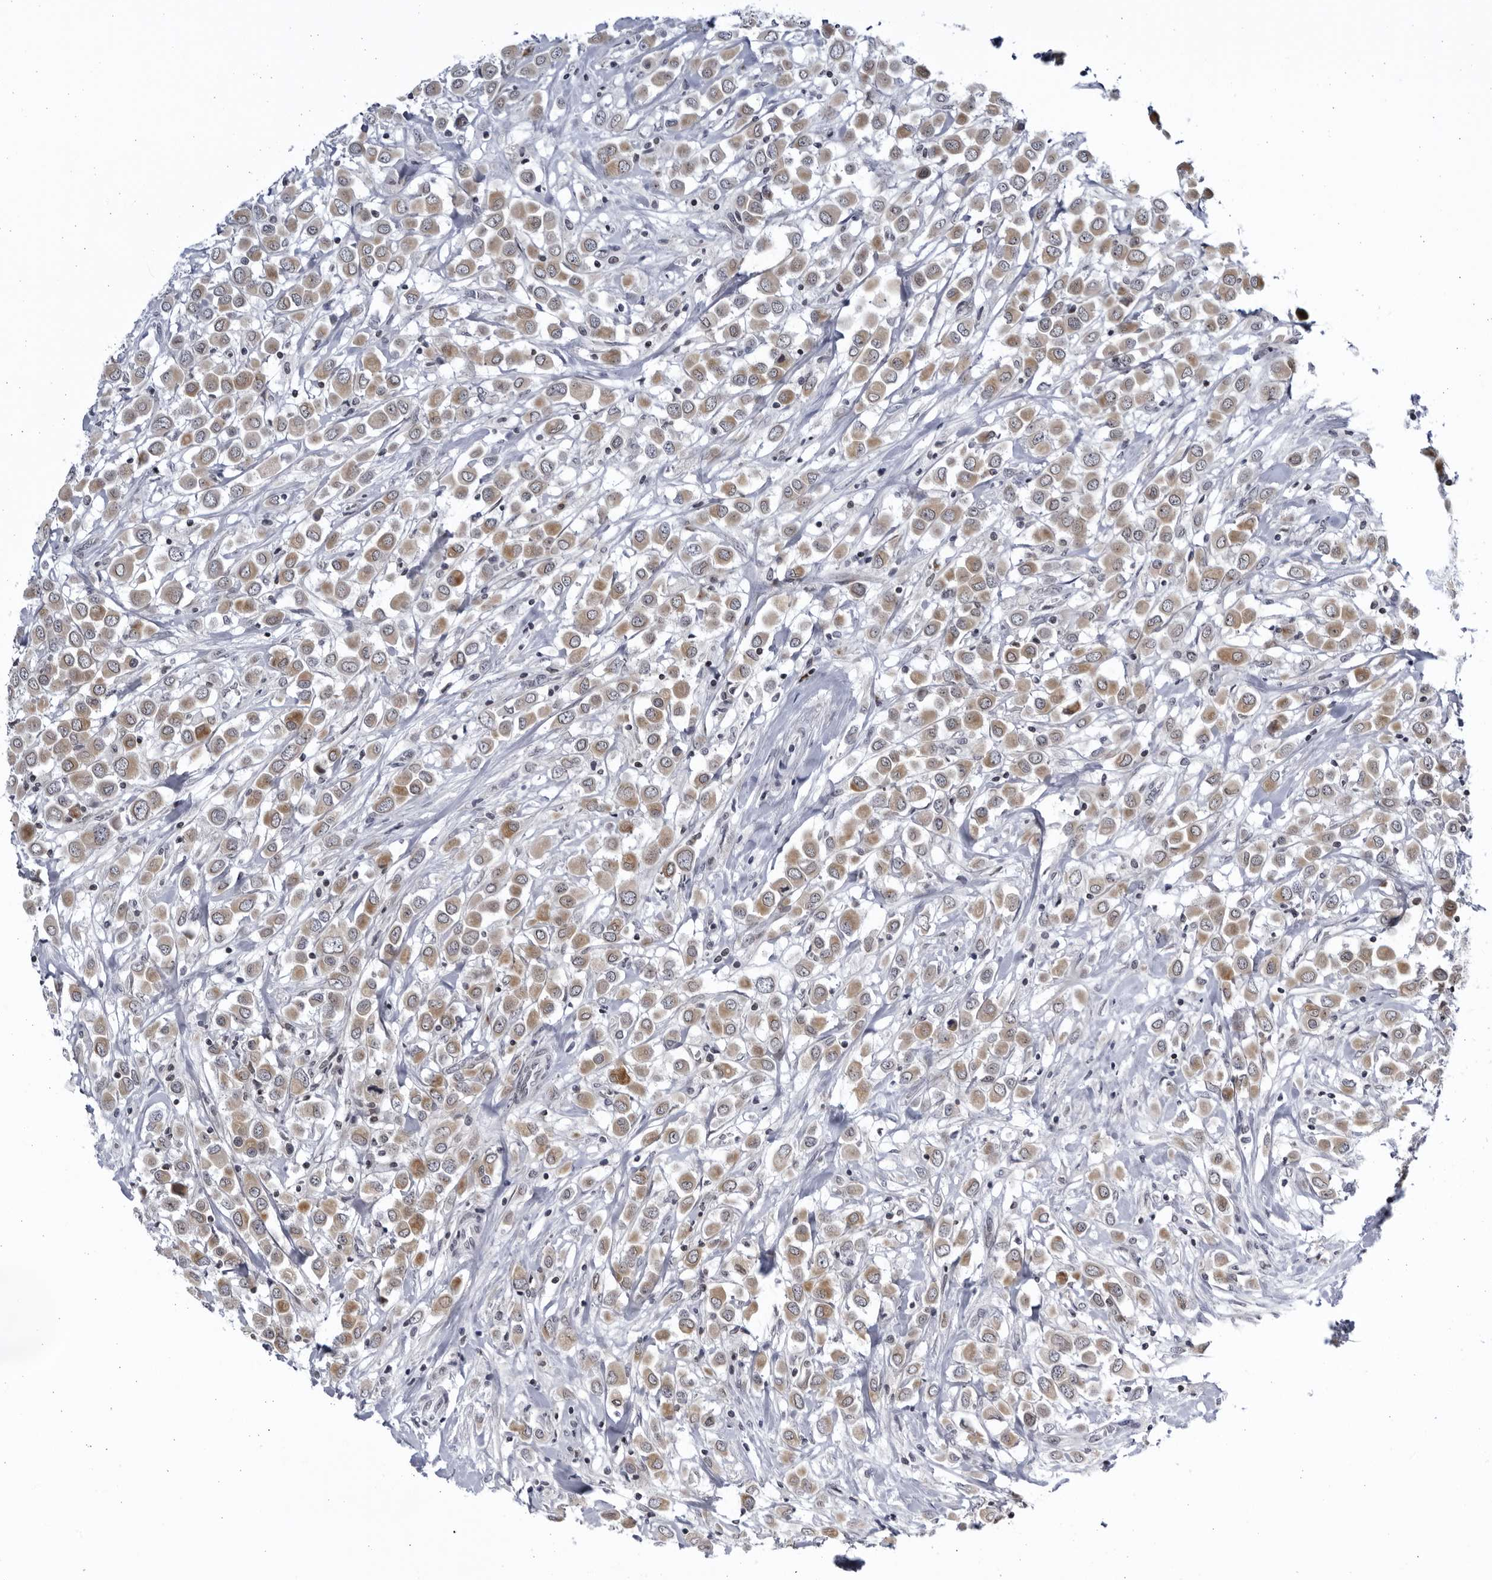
{"staining": {"intensity": "weak", "quantity": "25%-75%", "location": "cytoplasmic/membranous"}, "tissue": "breast cancer", "cell_type": "Tumor cells", "image_type": "cancer", "snomed": [{"axis": "morphology", "description": "Duct carcinoma"}, {"axis": "topography", "description": "Breast"}], "caption": "Immunohistochemistry histopathology image of neoplastic tissue: breast cancer (infiltrating ductal carcinoma) stained using immunohistochemistry (IHC) reveals low levels of weak protein expression localized specifically in the cytoplasmic/membranous of tumor cells, appearing as a cytoplasmic/membranous brown color.", "gene": "SLC25A22", "patient": {"sex": "female", "age": 61}}